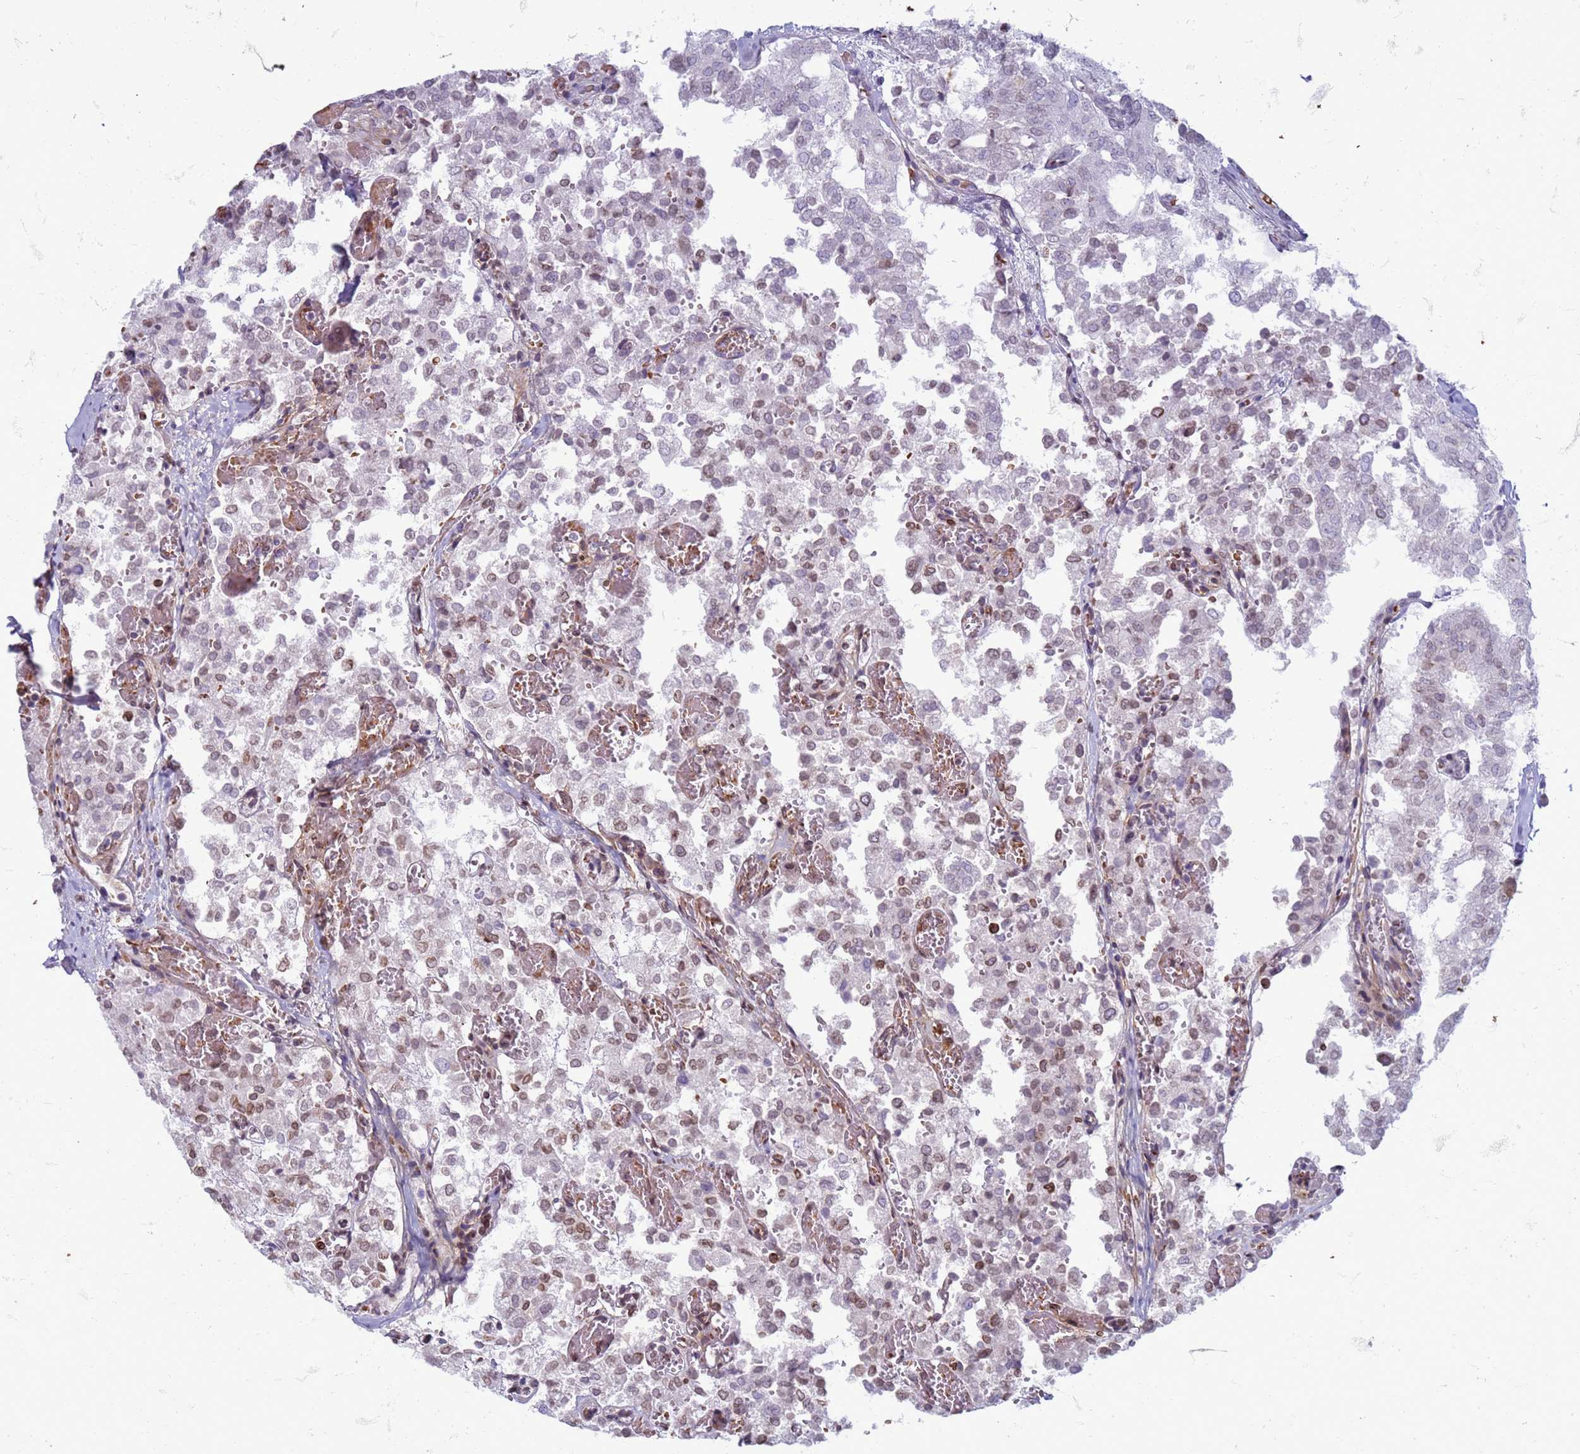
{"staining": {"intensity": "weak", "quantity": "<25%", "location": "cytoplasmic/membranous,nuclear"}, "tissue": "thyroid cancer", "cell_type": "Tumor cells", "image_type": "cancer", "snomed": [{"axis": "morphology", "description": "Follicular adenoma carcinoma, NOS"}, {"axis": "topography", "description": "Thyroid gland"}], "caption": "Human follicular adenoma carcinoma (thyroid) stained for a protein using immunohistochemistry (IHC) displays no staining in tumor cells.", "gene": "METTL25B", "patient": {"sex": "male", "age": 75}}